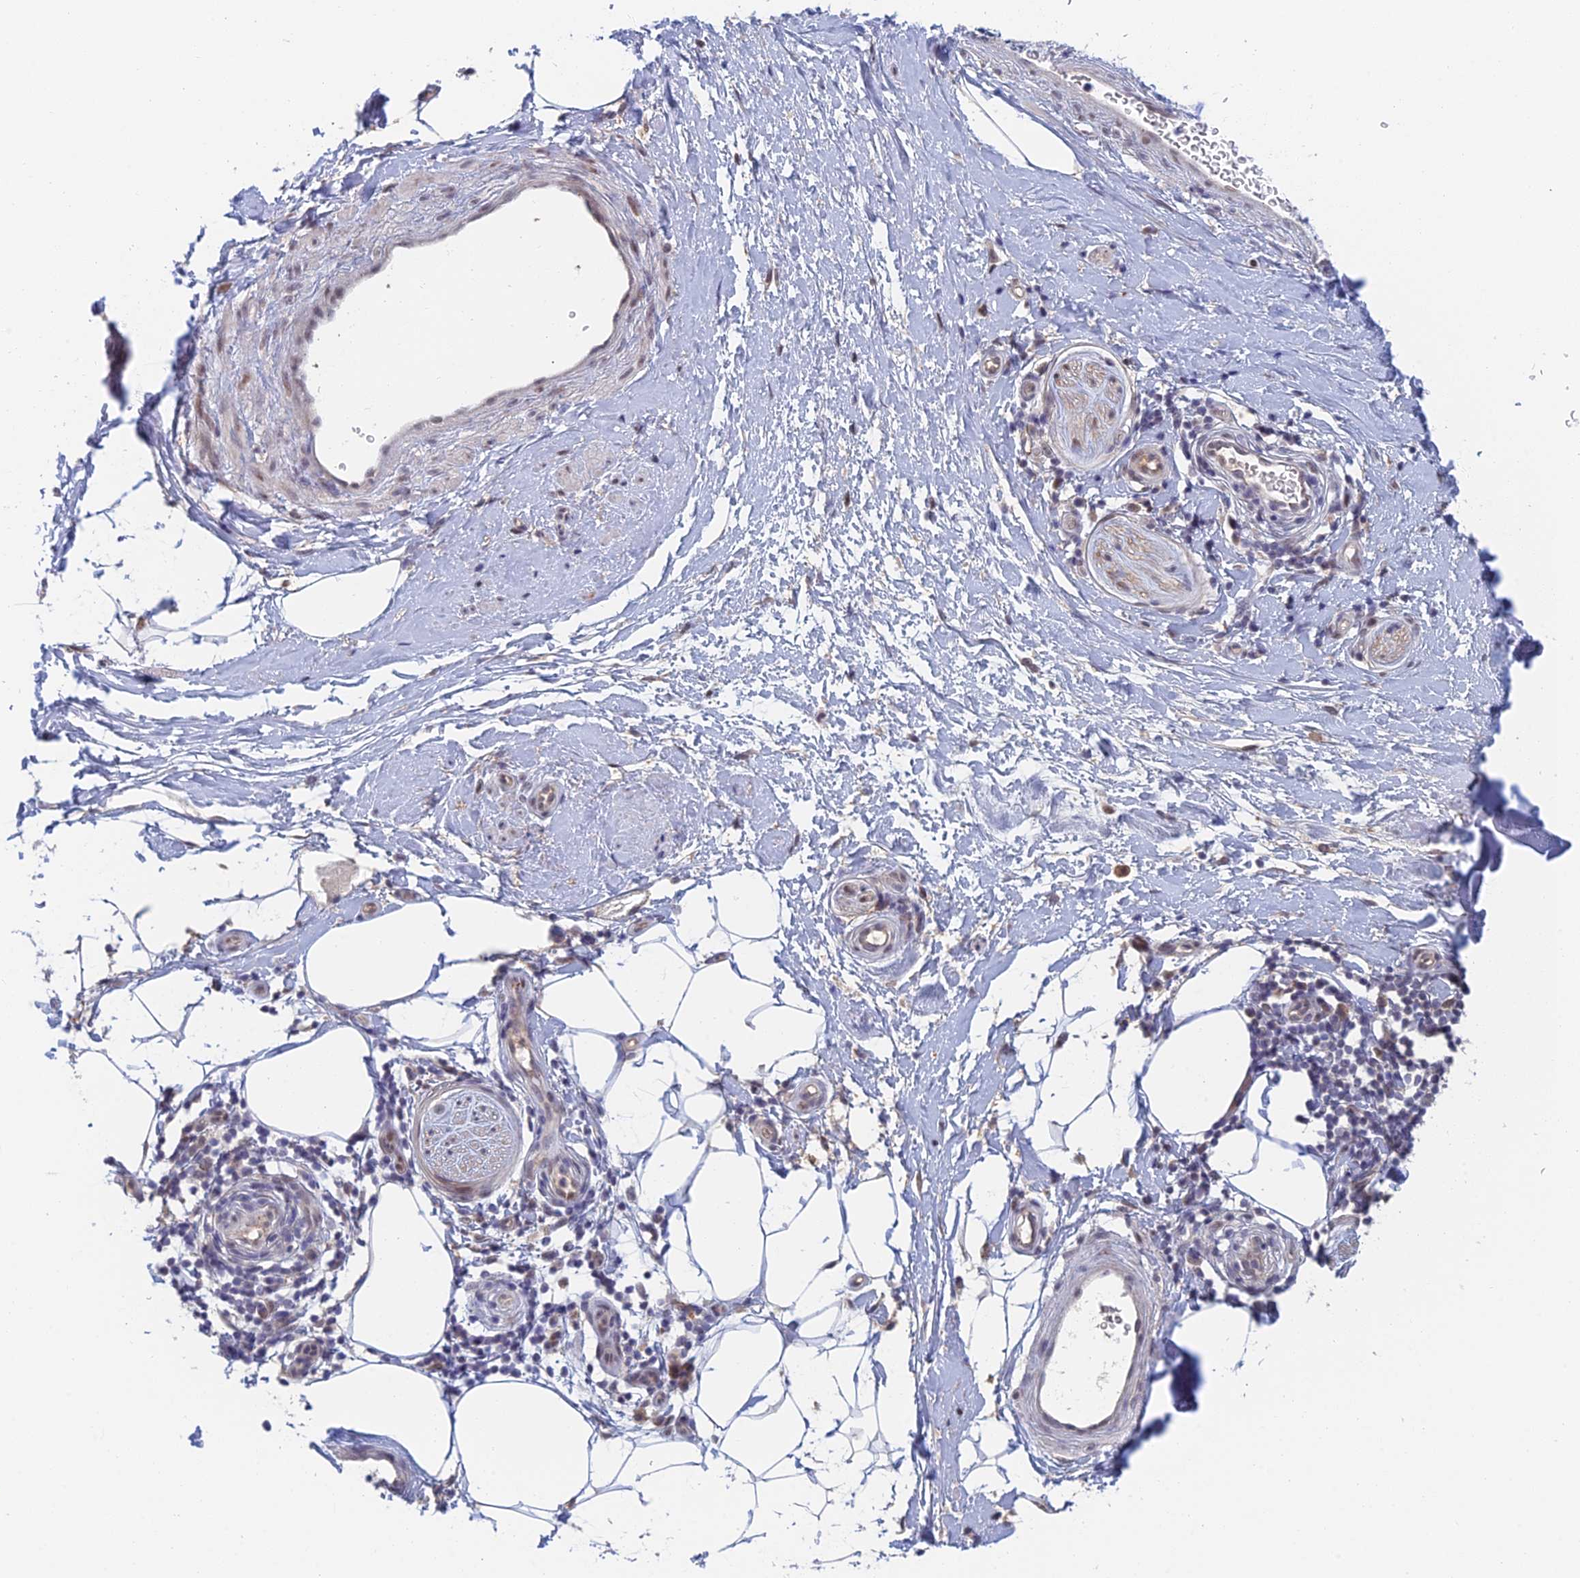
{"staining": {"intensity": "weak", "quantity": "<25%", "location": "cytoplasmic/membranous"}, "tissue": "adipose tissue", "cell_type": "Adipocytes", "image_type": "normal", "snomed": [{"axis": "morphology", "description": "Normal tissue, NOS"}, {"axis": "topography", "description": "Soft tissue"}, {"axis": "topography", "description": "Adipose tissue"}, {"axis": "topography", "description": "Vascular tissue"}, {"axis": "topography", "description": "Peripheral nerve tissue"}], "caption": "Adipocytes are negative for brown protein staining in benign adipose tissue. (Brightfield microscopy of DAB immunohistochemistry (IHC) at high magnification).", "gene": "ZUP1", "patient": {"sex": "male", "age": 74}}